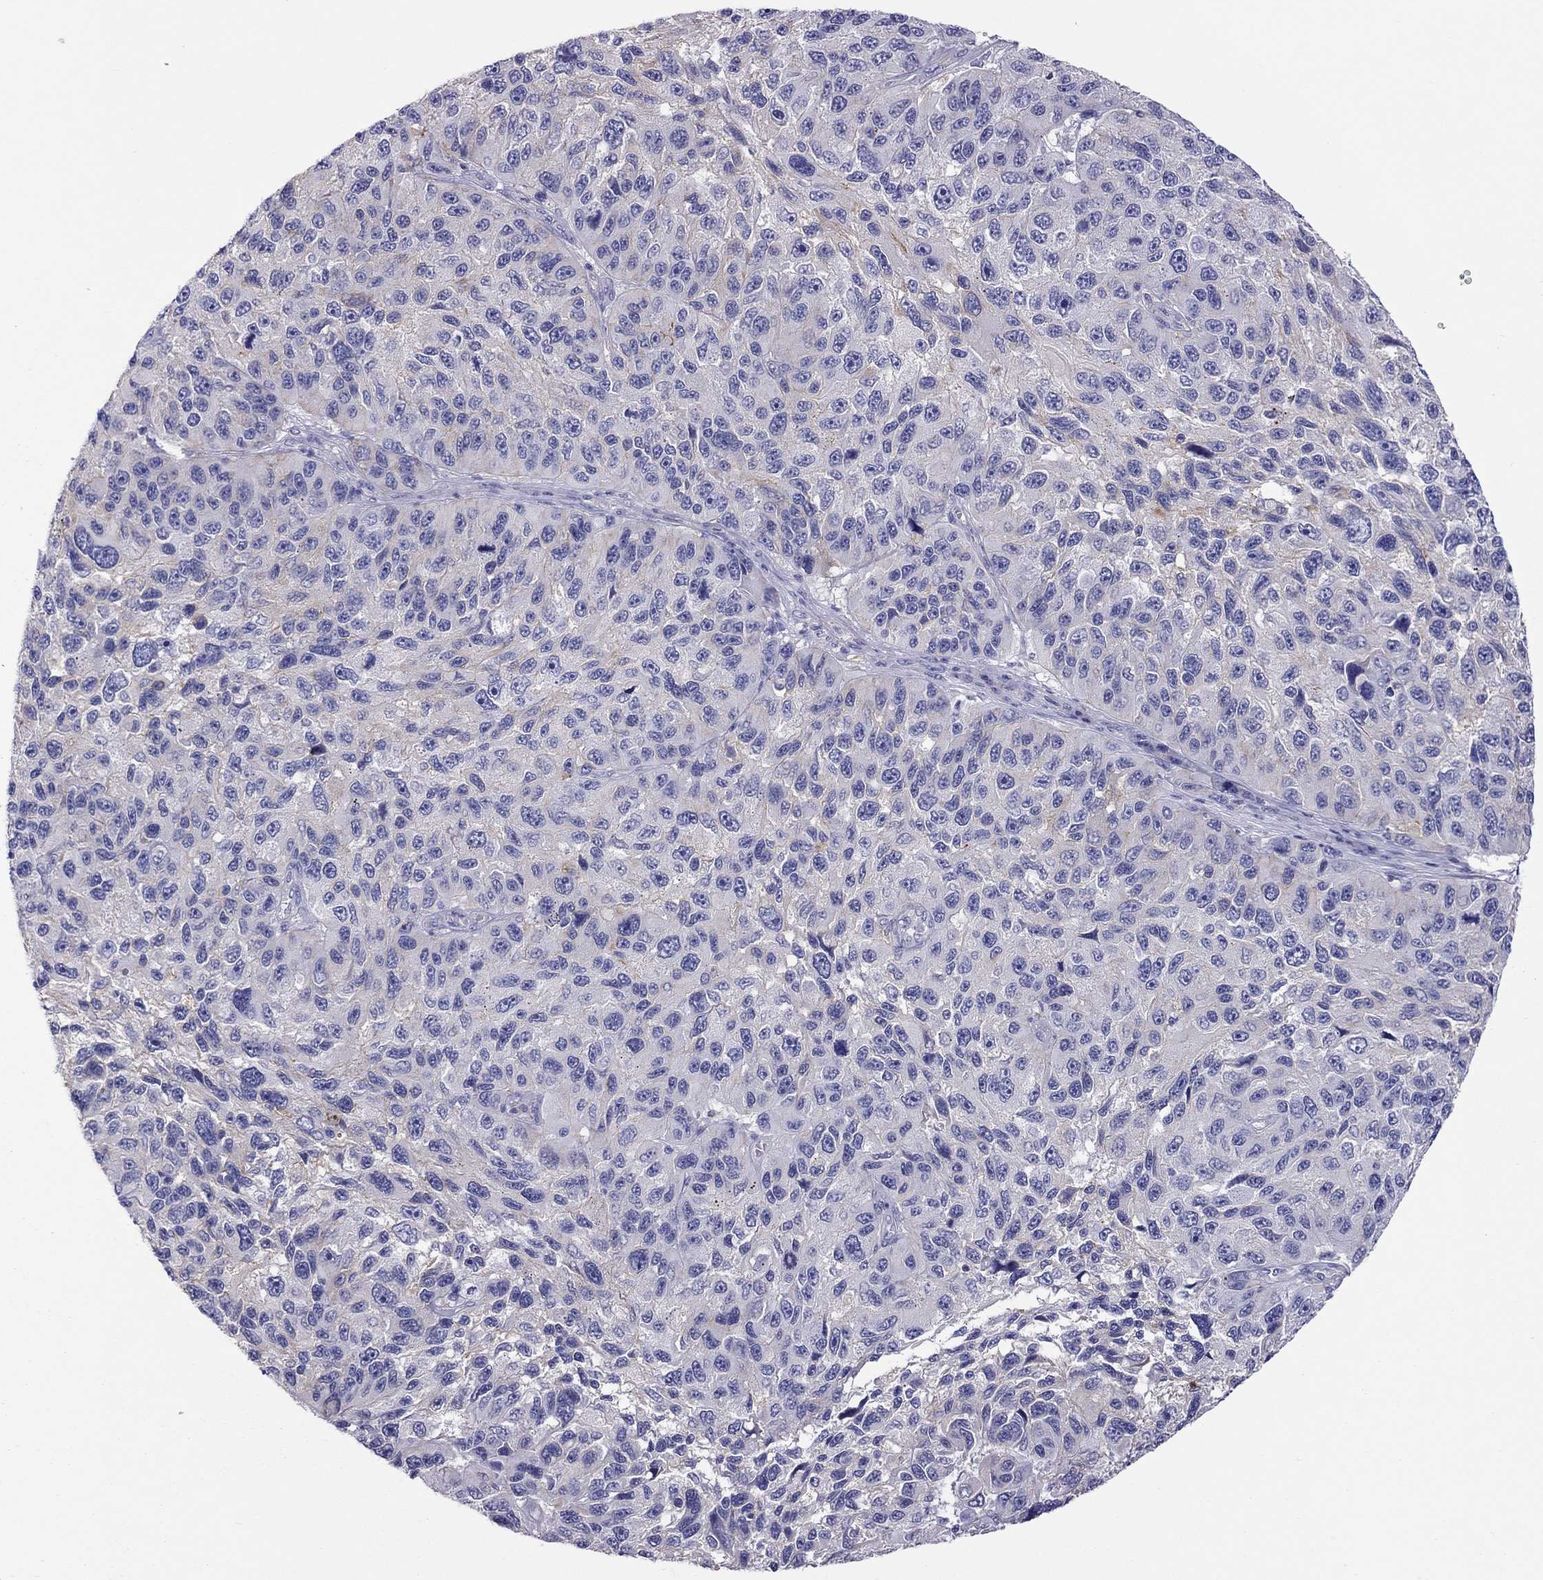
{"staining": {"intensity": "weak", "quantity": "<25%", "location": "cytoplasmic/membranous"}, "tissue": "melanoma", "cell_type": "Tumor cells", "image_type": "cancer", "snomed": [{"axis": "morphology", "description": "Malignant melanoma, NOS"}, {"axis": "topography", "description": "Skin"}], "caption": "Immunohistochemistry (IHC) image of human malignant melanoma stained for a protein (brown), which shows no positivity in tumor cells.", "gene": "ALOX15B", "patient": {"sex": "male", "age": 53}}